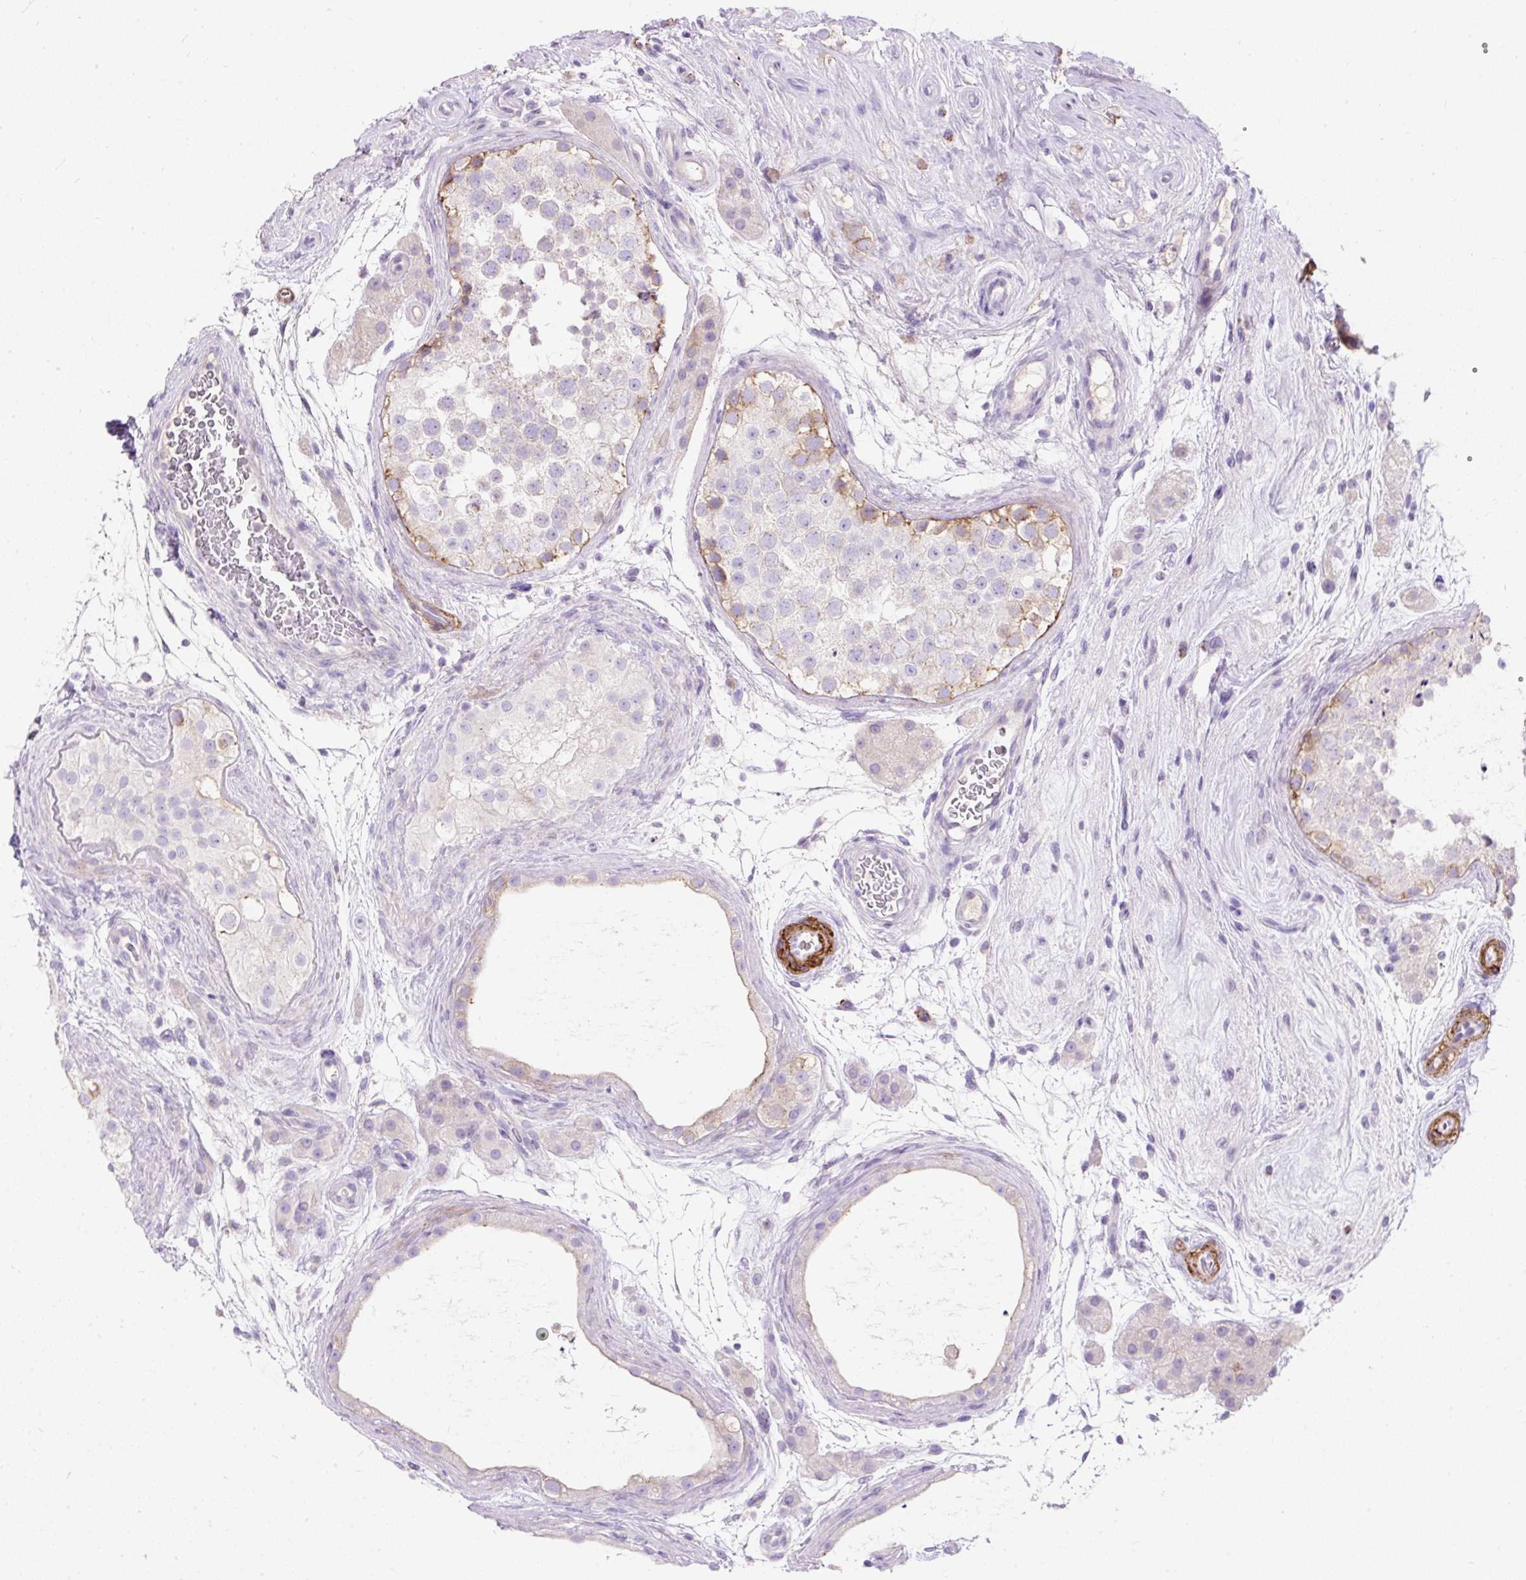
{"staining": {"intensity": "moderate", "quantity": "<25%", "location": "cytoplasmic/membranous"}, "tissue": "testis", "cell_type": "Cells in seminiferous ducts", "image_type": "normal", "snomed": [{"axis": "morphology", "description": "Normal tissue, NOS"}, {"axis": "topography", "description": "Testis"}], "caption": "Protein analysis of normal testis exhibits moderate cytoplasmic/membranous staining in about <25% of cells in seminiferous ducts. (IHC, brightfield microscopy, high magnification).", "gene": "SUSD5", "patient": {"sex": "male", "age": 41}}